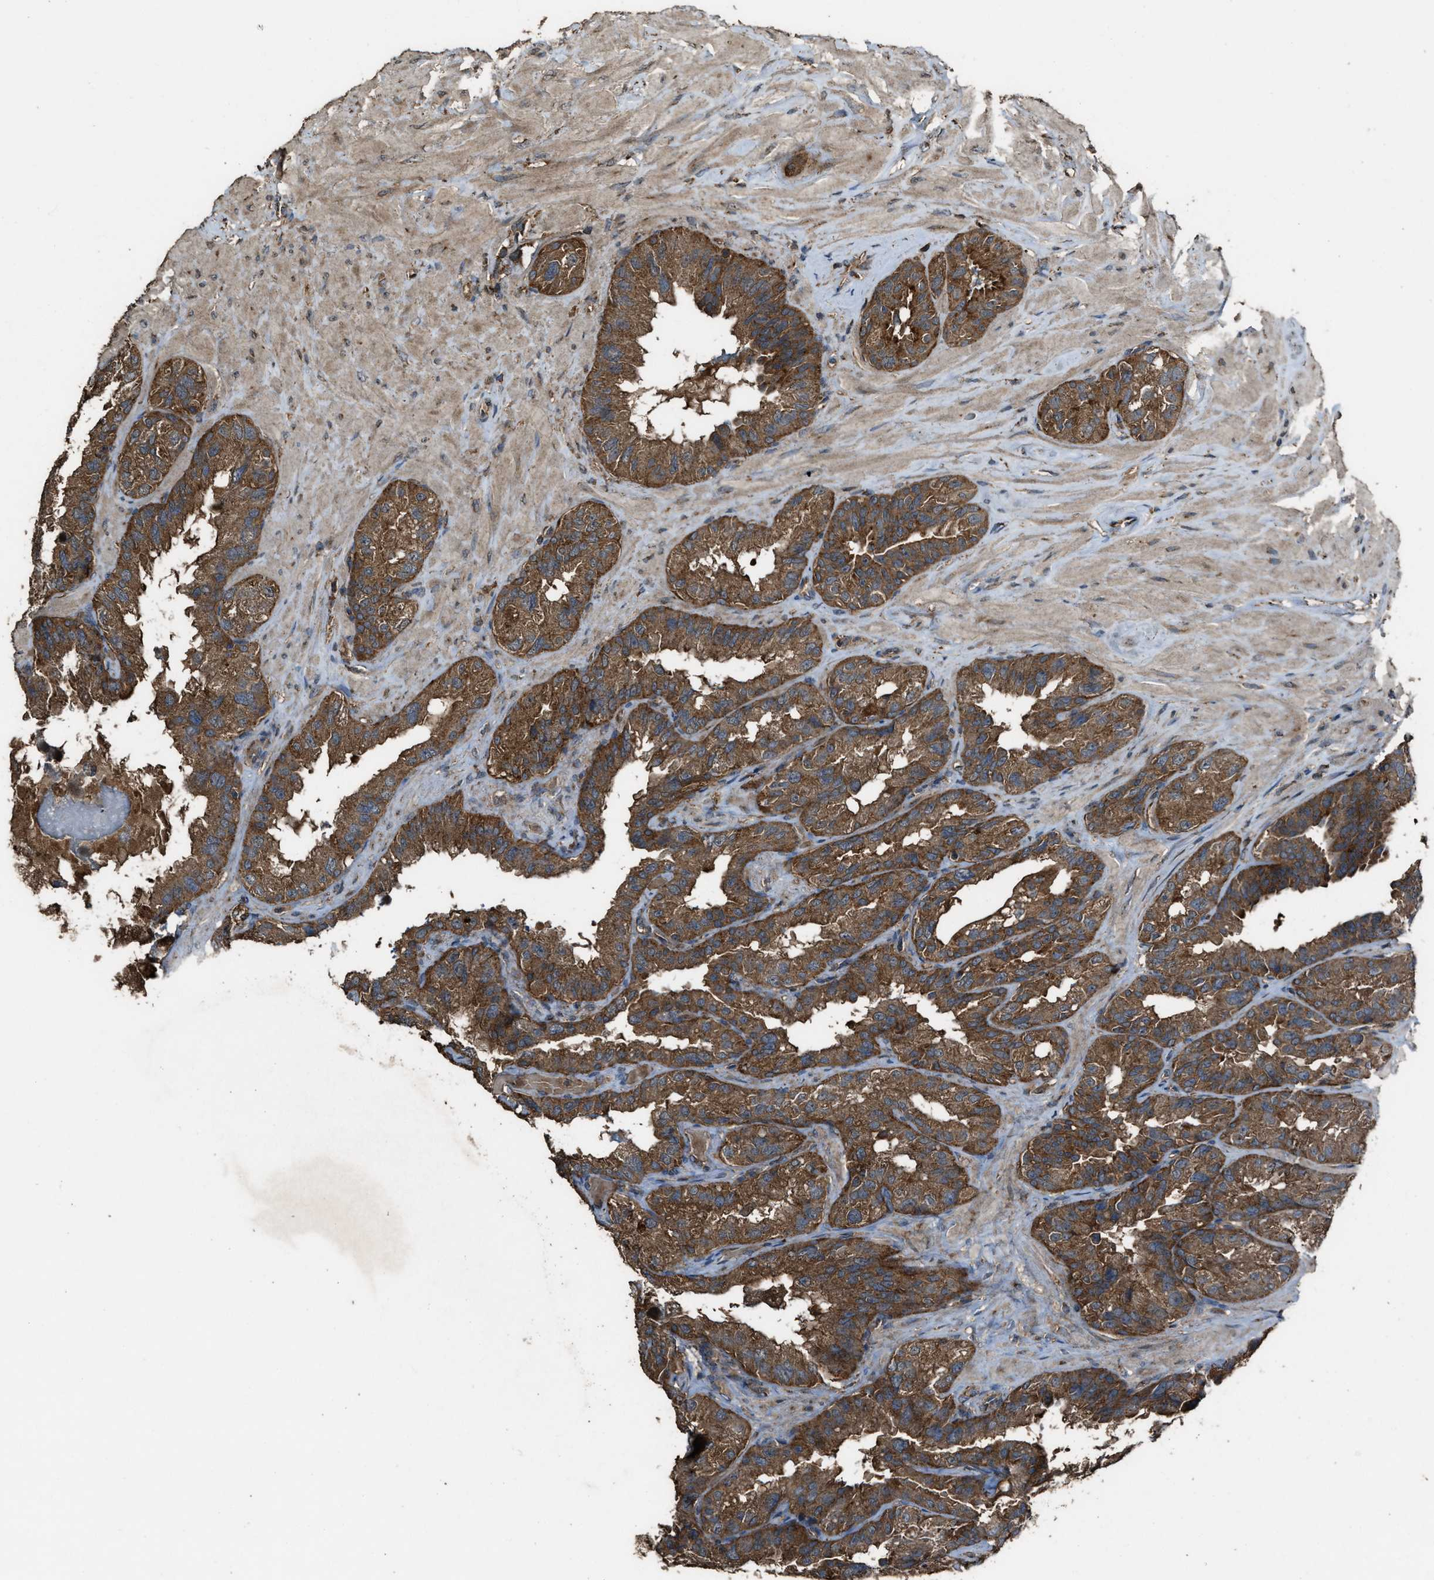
{"staining": {"intensity": "moderate", "quantity": ">75%", "location": "cytoplasmic/membranous"}, "tissue": "seminal vesicle", "cell_type": "Glandular cells", "image_type": "normal", "snomed": [{"axis": "morphology", "description": "Normal tissue, NOS"}, {"axis": "topography", "description": "Seminal veicle"}], "caption": "IHC photomicrograph of normal seminal vesicle: seminal vesicle stained using immunohistochemistry (IHC) displays medium levels of moderate protein expression localized specifically in the cytoplasmic/membranous of glandular cells, appearing as a cytoplasmic/membranous brown color.", "gene": "MAP3K8", "patient": {"sex": "male", "age": 68}}